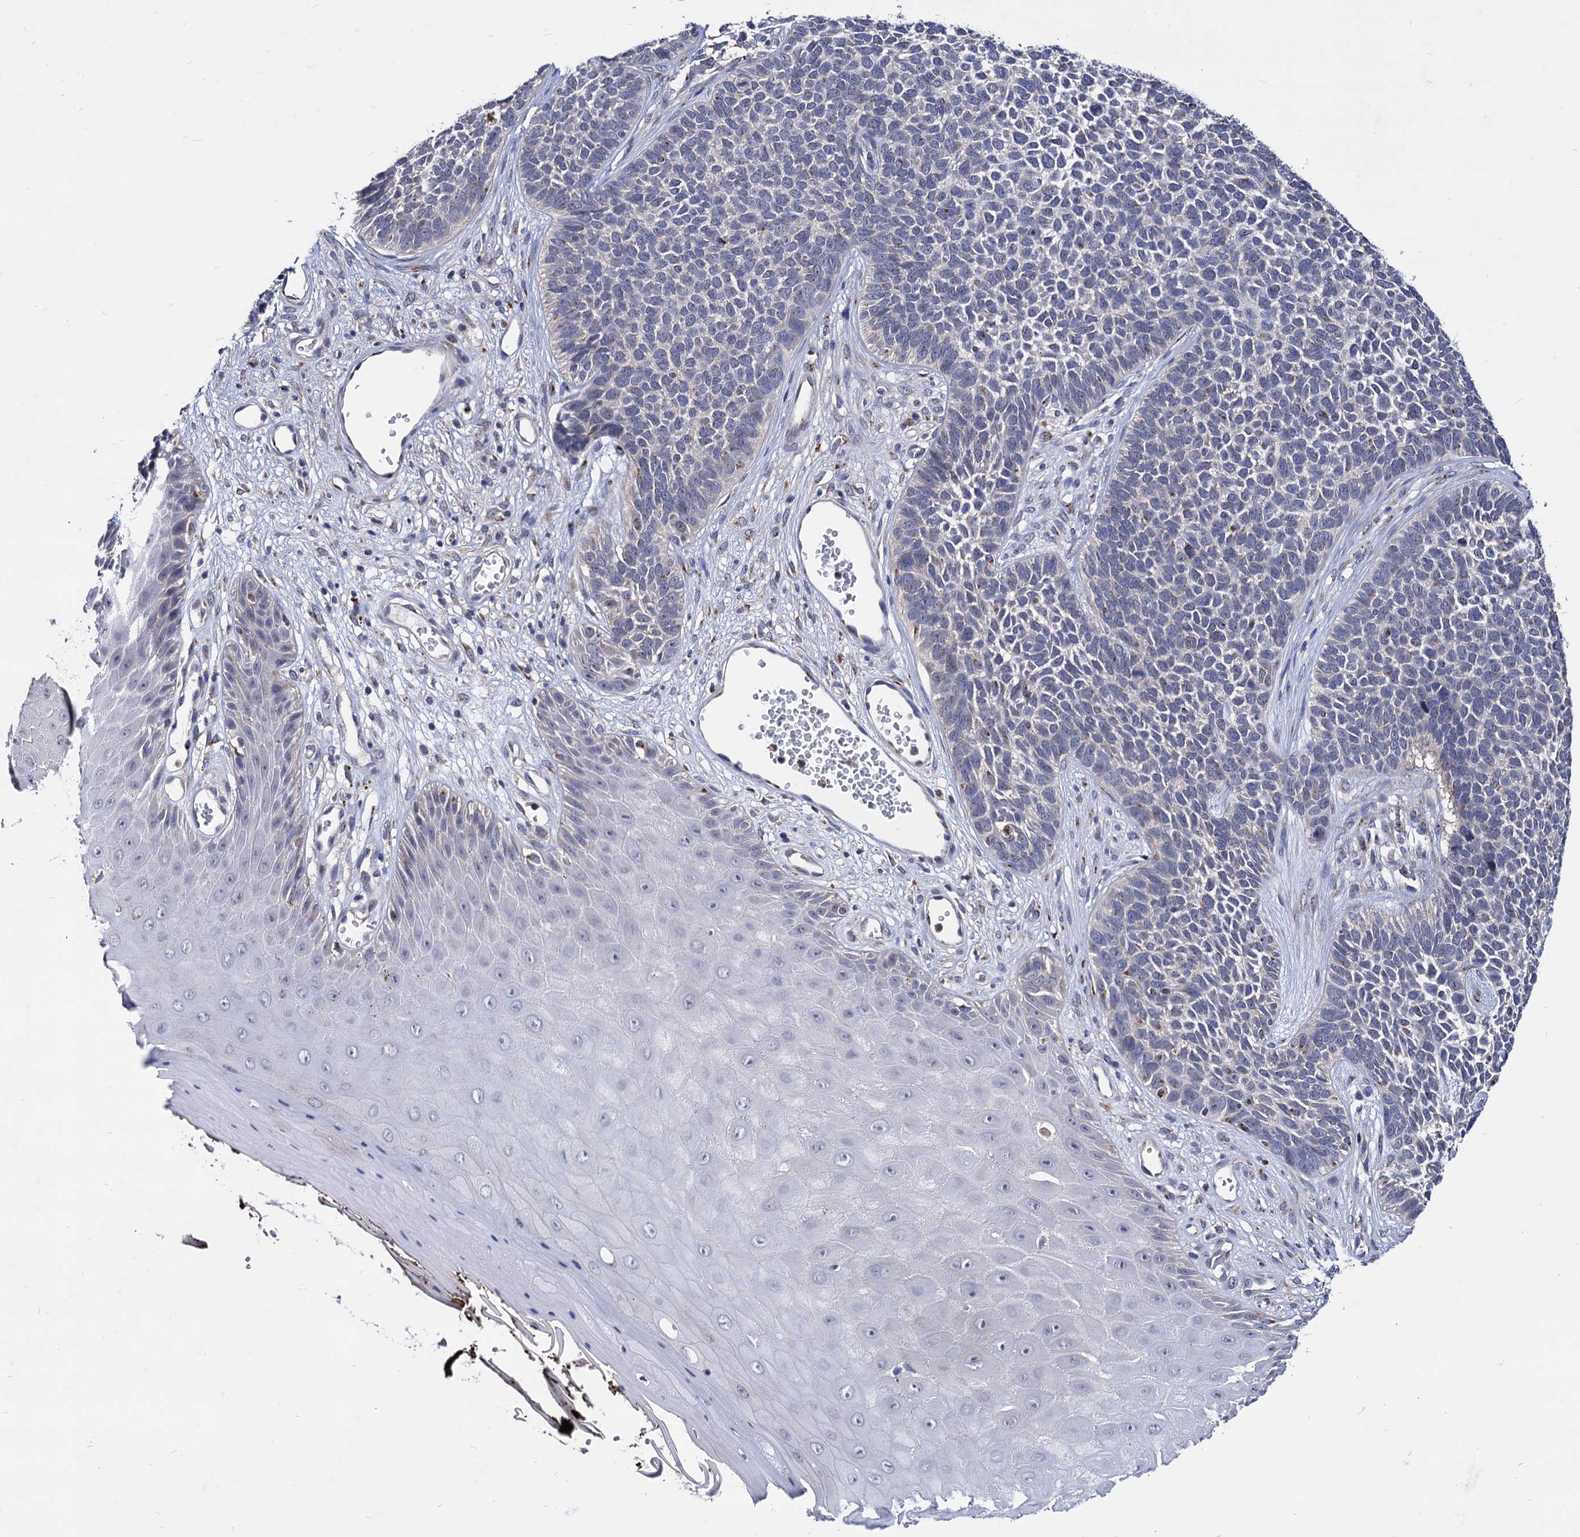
{"staining": {"intensity": "negative", "quantity": "none", "location": "none"}, "tissue": "skin cancer", "cell_type": "Tumor cells", "image_type": "cancer", "snomed": [{"axis": "morphology", "description": "Basal cell carcinoma"}, {"axis": "topography", "description": "Skin"}], "caption": "The photomicrograph reveals no staining of tumor cells in skin cancer.", "gene": "ESD", "patient": {"sex": "female", "age": 84}}